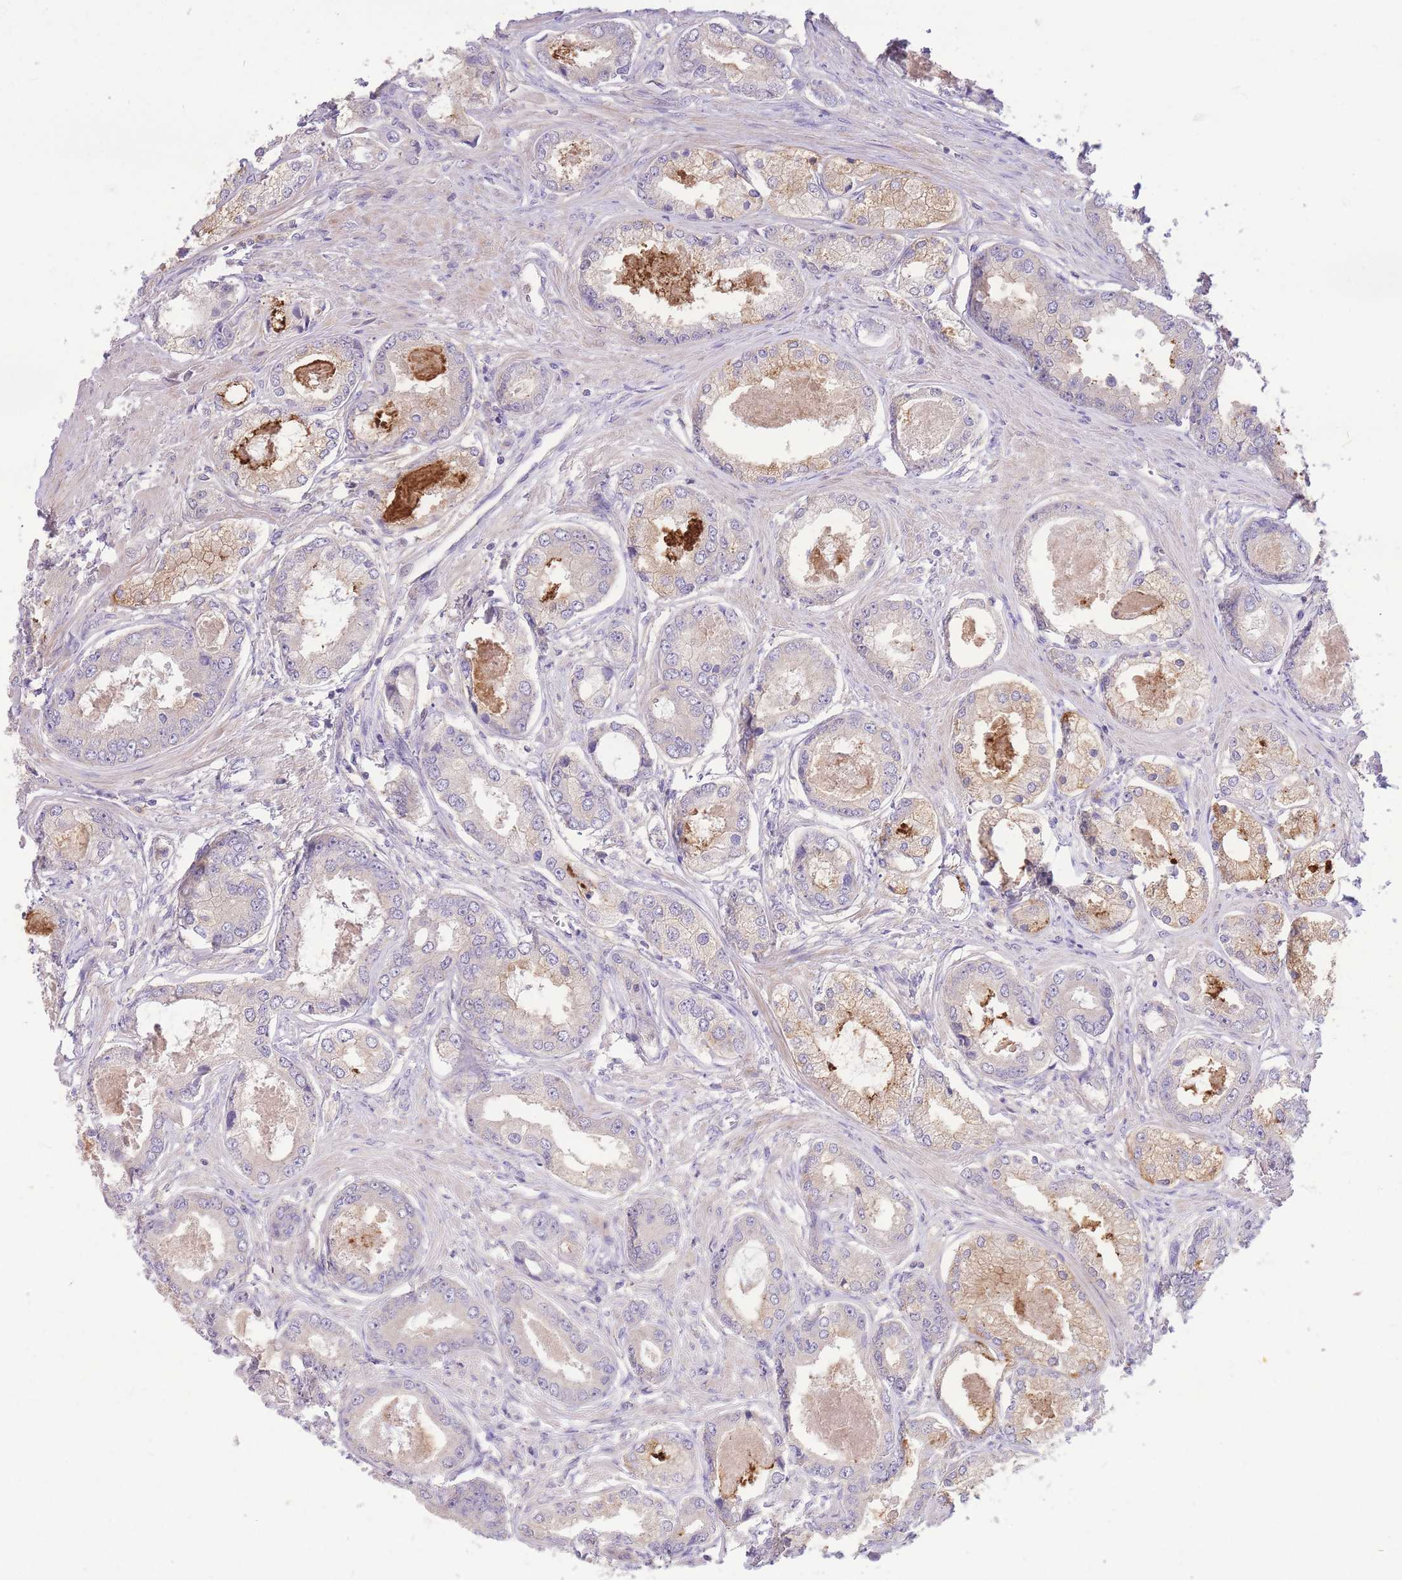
{"staining": {"intensity": "negative", "quantity": "none", "location": "none"}, "tissue": "prostate cancer", "cell_type": "Tumor cells", "image_type": "cancer", "snomed": [{"axis": "morphology", "description": "Adenocarcinoma, Low grade"}, {"axis": "topography", "description": "Prostate"}], "caption": "An immunohistochemistry (IHC) photomicrograph of prostate cancer (adenocarcinoma (low-grade)) is shown. There is no staining in tumor cells of prostate cancer (adenocarcinoma (low-grade)). (Brightfield microscopy of DAB IHC at high magnification).", "gene": "OR5T1", "patient": {"sex": "male", "age": 68}}